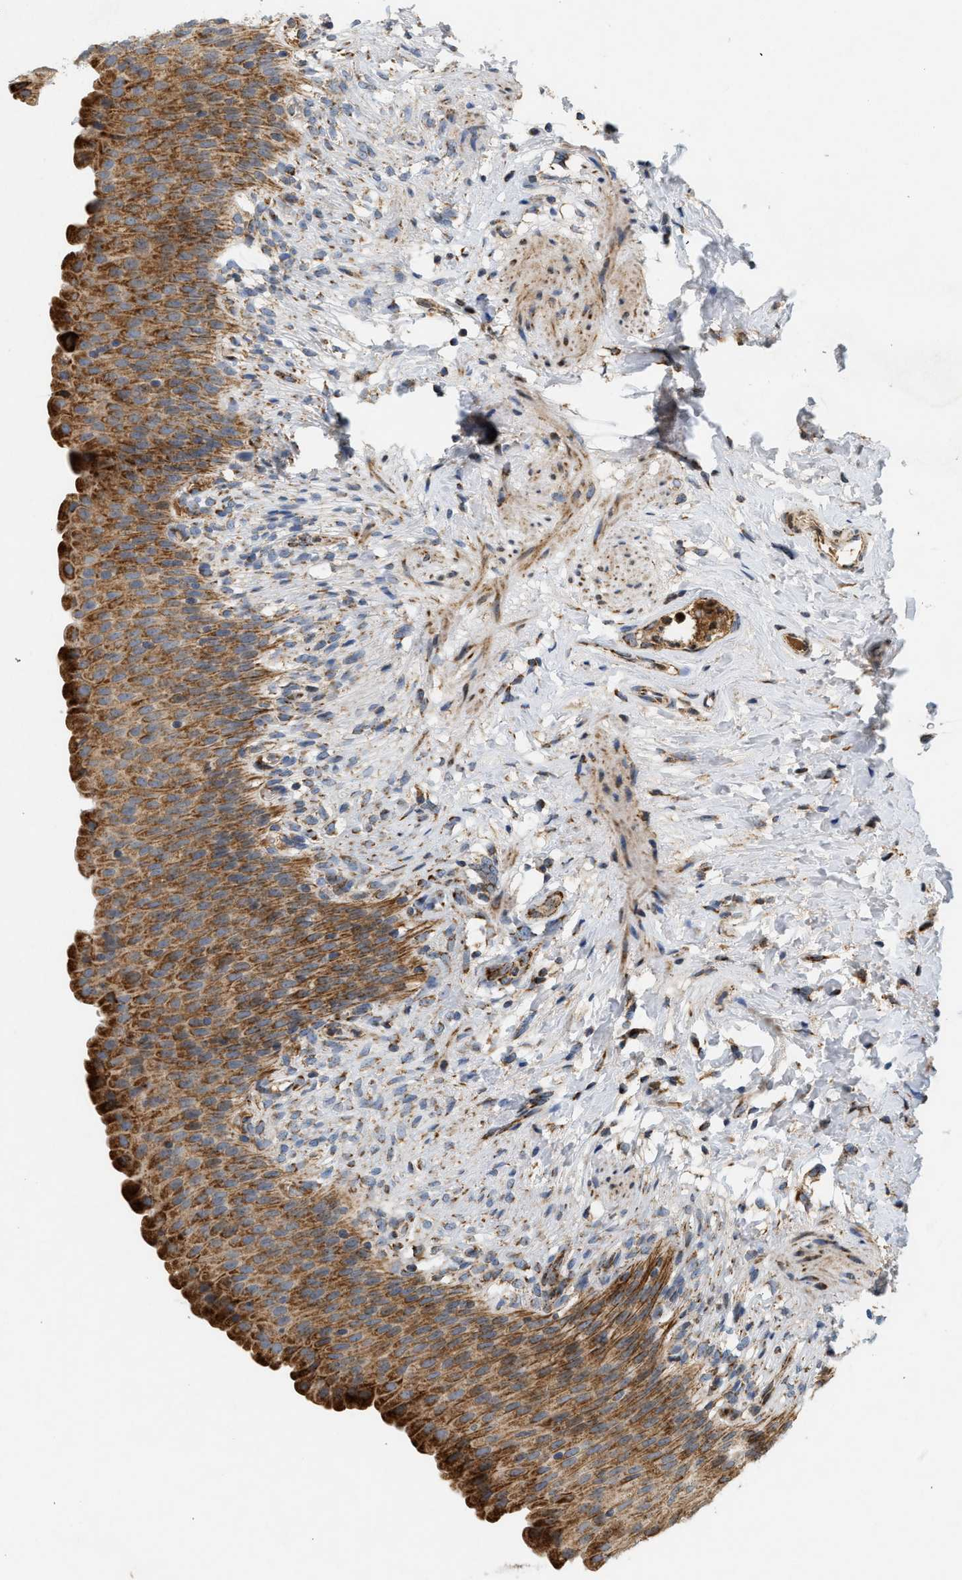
{"staining": {"intensity": "strong", "quantity": ">75%", "location": "cytoplasmic/membranous"}, "tissue": "urinary bladder", "cell_type": "Urothelial cells", "image_type": "normal", "snomed": [{"axis": "morphology", "description": "Normal tissue, NOS"}, {"axis": "topography", "description": "Urinary bladder"}], "caption": "This is an image of immunohistochemistry staining of unremarkable urinary bladder, which shows strong expression in the cytoplasmic/membranous of urothelial cells.", "gene": "MCU", "patient": {"sex": "female", "age": 79}}